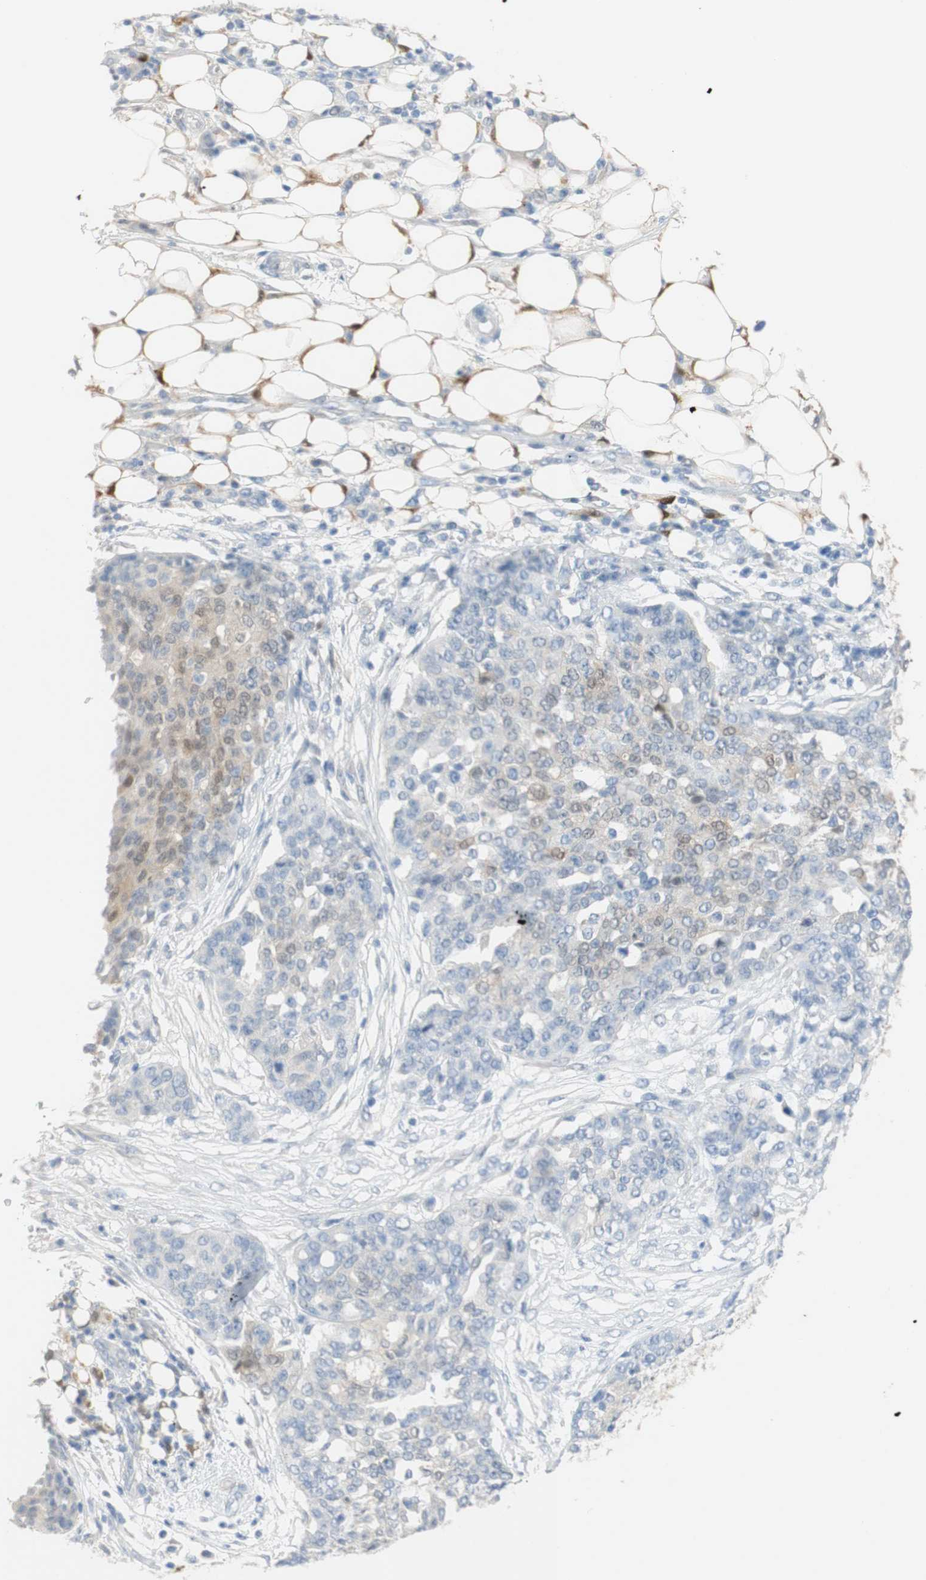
{"staining": {"intensity": "negative", "quantity": "none", "location": "none"}, "tissue": "ovarian cancer", "cell_type": "Tumor cells", "image_type": "cancer", "snomed": [{"axis": "morphology", "description": "Cystadenocarcinoma, serous, NOS"}, {"axis": "topography", "description": "Soft tissue"}, {"axis": "topography", "description": "Ovary"}], "caption": "This is a micrograph of immunohistochemistry (IHC) staining of ovarian serous cystadenocarcinoma, which shows no expression in tumor cells.", "gene": "SELENBP1", "patient": {"sex": "female", "age": 57}}